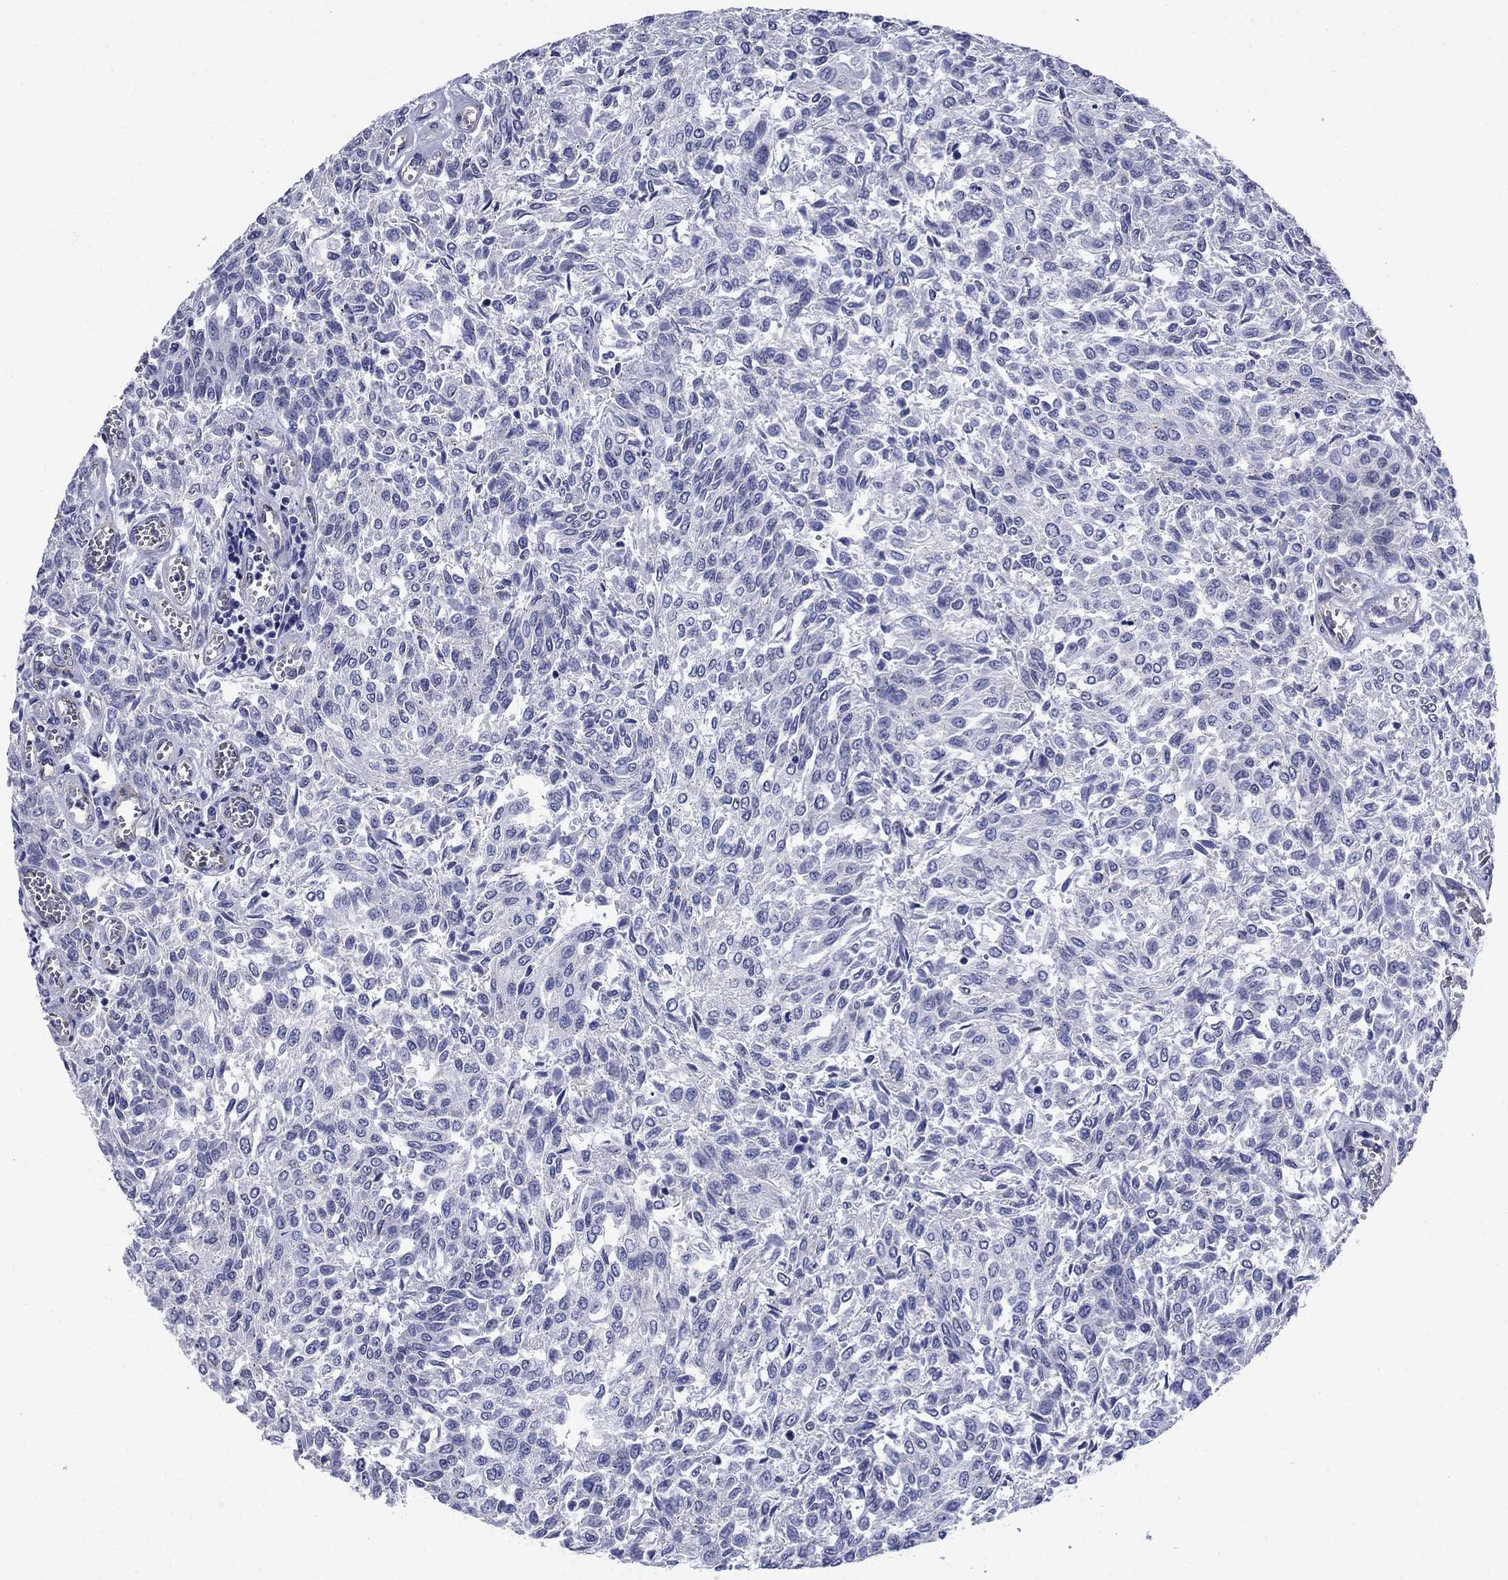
{"staining": {"intensity": "negative", "quantity": "none", "location": "none"}, "tissue": "urothelial cancer", "cell_type": "Tumor cells", "image_type": "cancer", "snomed": [{"axis": "morphology", "description": "Urothelial carcinoma, Low grade"}, {"axis": "topography", "description": "Urinary bladder"}], "caption": "Low-grade urothelial carcinoma was stained to show a protein in brown. There is no significant expression in tumor cells. The staining was performed using DAB (3,3'-diaminobenzidine) to visualize the protein expression in brown, while the nuclei were stained in blue with hematoxylin (Magnification: 20x).", "gene": "SMCP", "patient": {"sex": "male", "age": 78}}